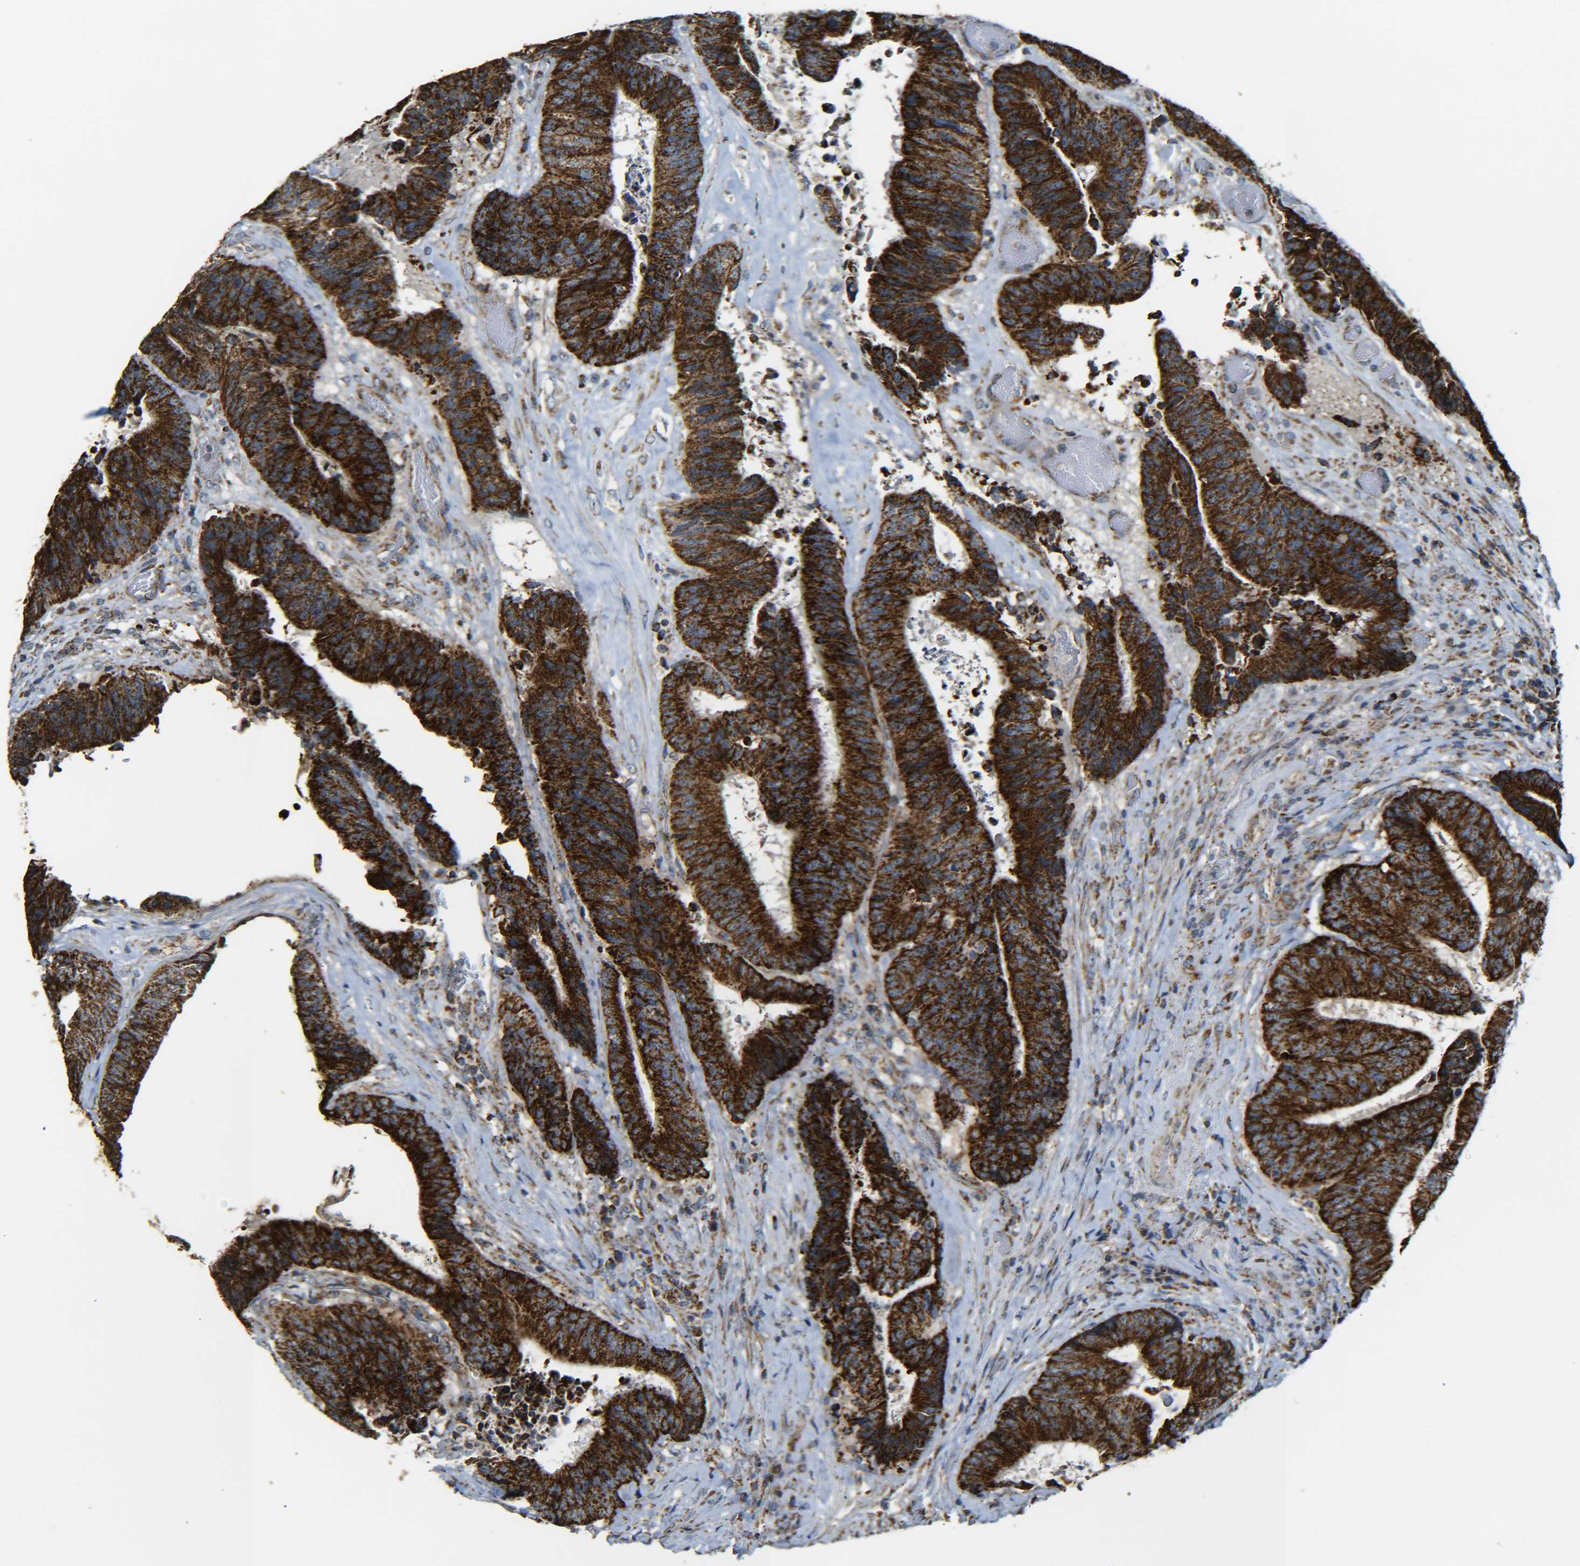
{"staining": {"intensity": "strong", "quantity": ">75%", "location": "cytoplasmic/membranous"}, "tissue": "colorectal cancer", "cell_type": "Tumor cells", "image_type": "cancer", "snomed": [{"axis": "morphology", "description": "Adenocarcinoma, NOS"}, {"axis": "topography", "description": "Rectum"}], "caption": "Colorectal cancer (adenocarcinoma) stained with a protein marker displays strong staining in tumor cells.", "gene": "NR3C2", "patient": {"sex": "male", "age": 72}}